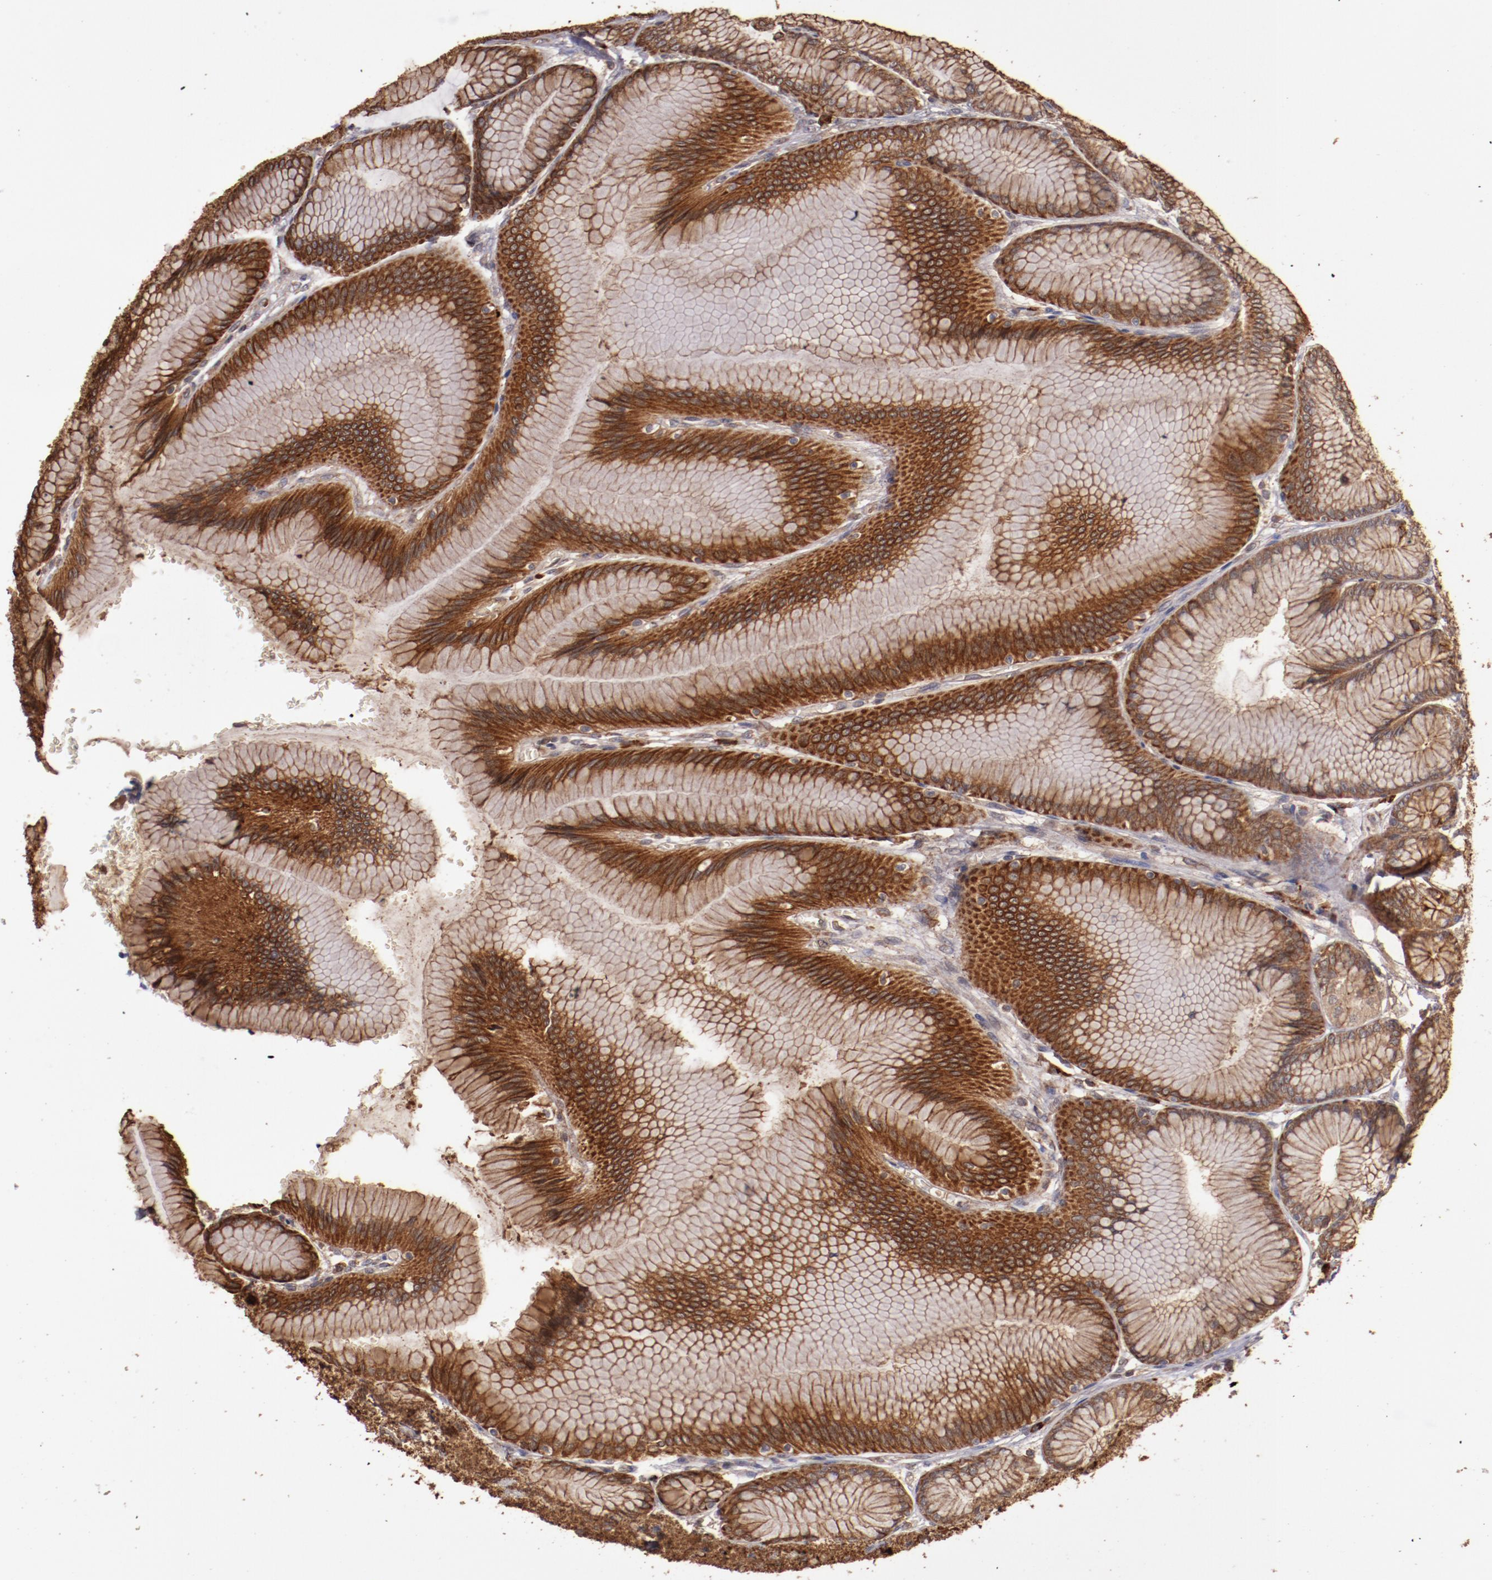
{"staining": {"intensity": "moderate", "quantity": ">75%", "location": "cytoplasmic/membranous"}, "tissue": "stomach", "cell_type": "Glandular cells", "image_type": "normal", "snomed": [{"axis": "morphology", "description": "Normal tissue, NOS"}, {"axis": "morphology", "description": "Adenocarcinoma, NOS"}, {"axis": "topography", "description": "Stomach"}, {"axis": "topography", "description": "Stomach, lower"}], "caption": "Unremarkable stomach was stained to show a protein in brown. There is medium levels of moderate cytoplasmic/membranous staining in approximately >75% of glandular cells. Using DAB (brown) and hematoxylin (blue) stains, captured at high magnification using brightfield microscopy.", "gene": "SRRD", "patient": {"sex": "female", "age": 65}}